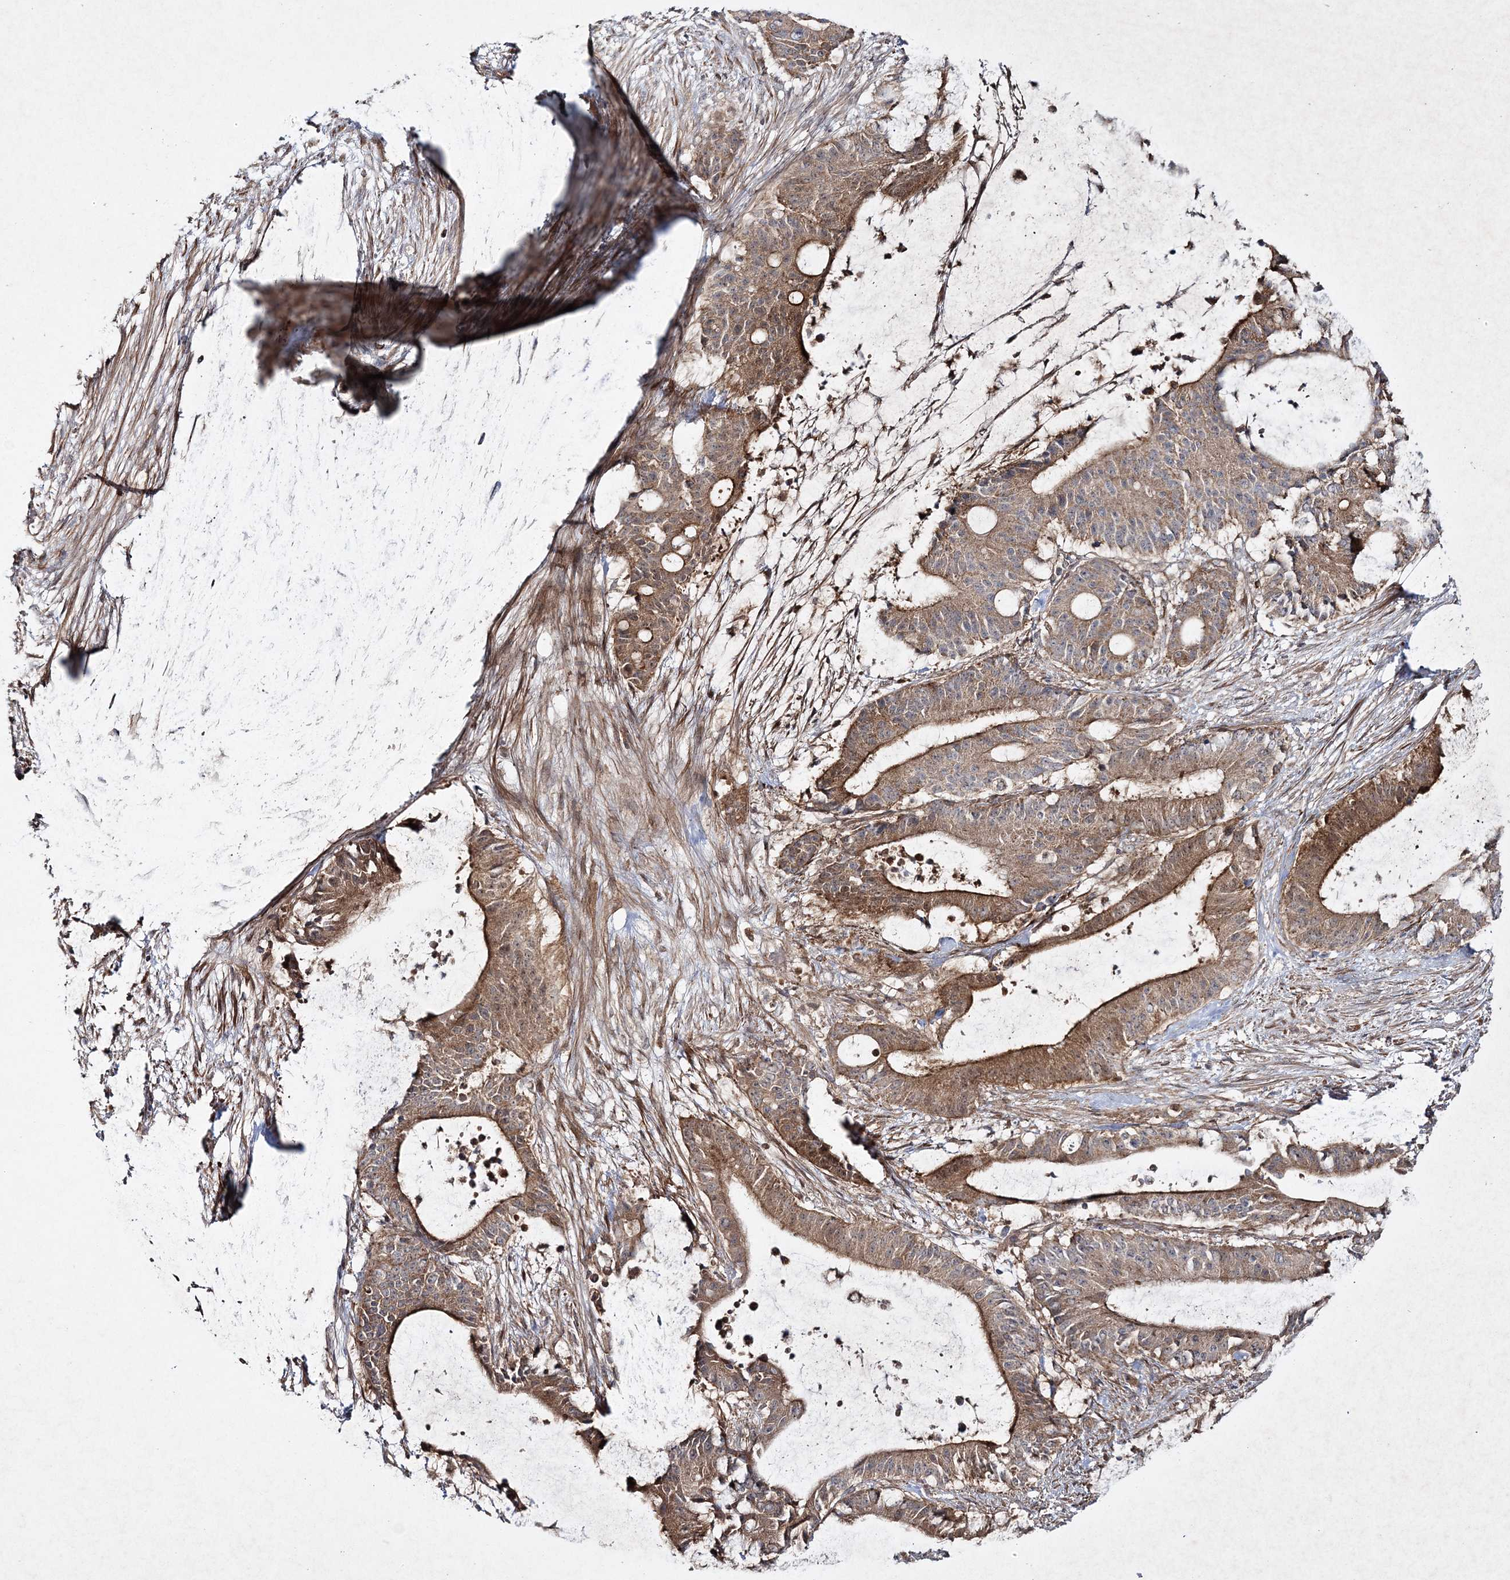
{"staining": {"intensity": "moderate", "quantity": ">75%", "location": "cytoplasmic/membranous"}, "tissue": "liver cancer", "cell_type": "Tumor cells", "image_type": "cancer", "snomed": [{"axis": "morphology", "description": "Normal tissue, NOS"}, {"axis": "morphology", "description": "Cholangiocarcinoma"}, {"axis": "topography", "description": "Liver"}, {"axis": "topography", "description": "Peripheral nerve tissue"}], "caption": "IHC of liver cholangiocarcinoma shows medium levels of moderate cytoplasmic/membranous staining in about >75% of tumor cells.", "gene": "MOCS2", "patient": {"sex": "female", "age": 73}}